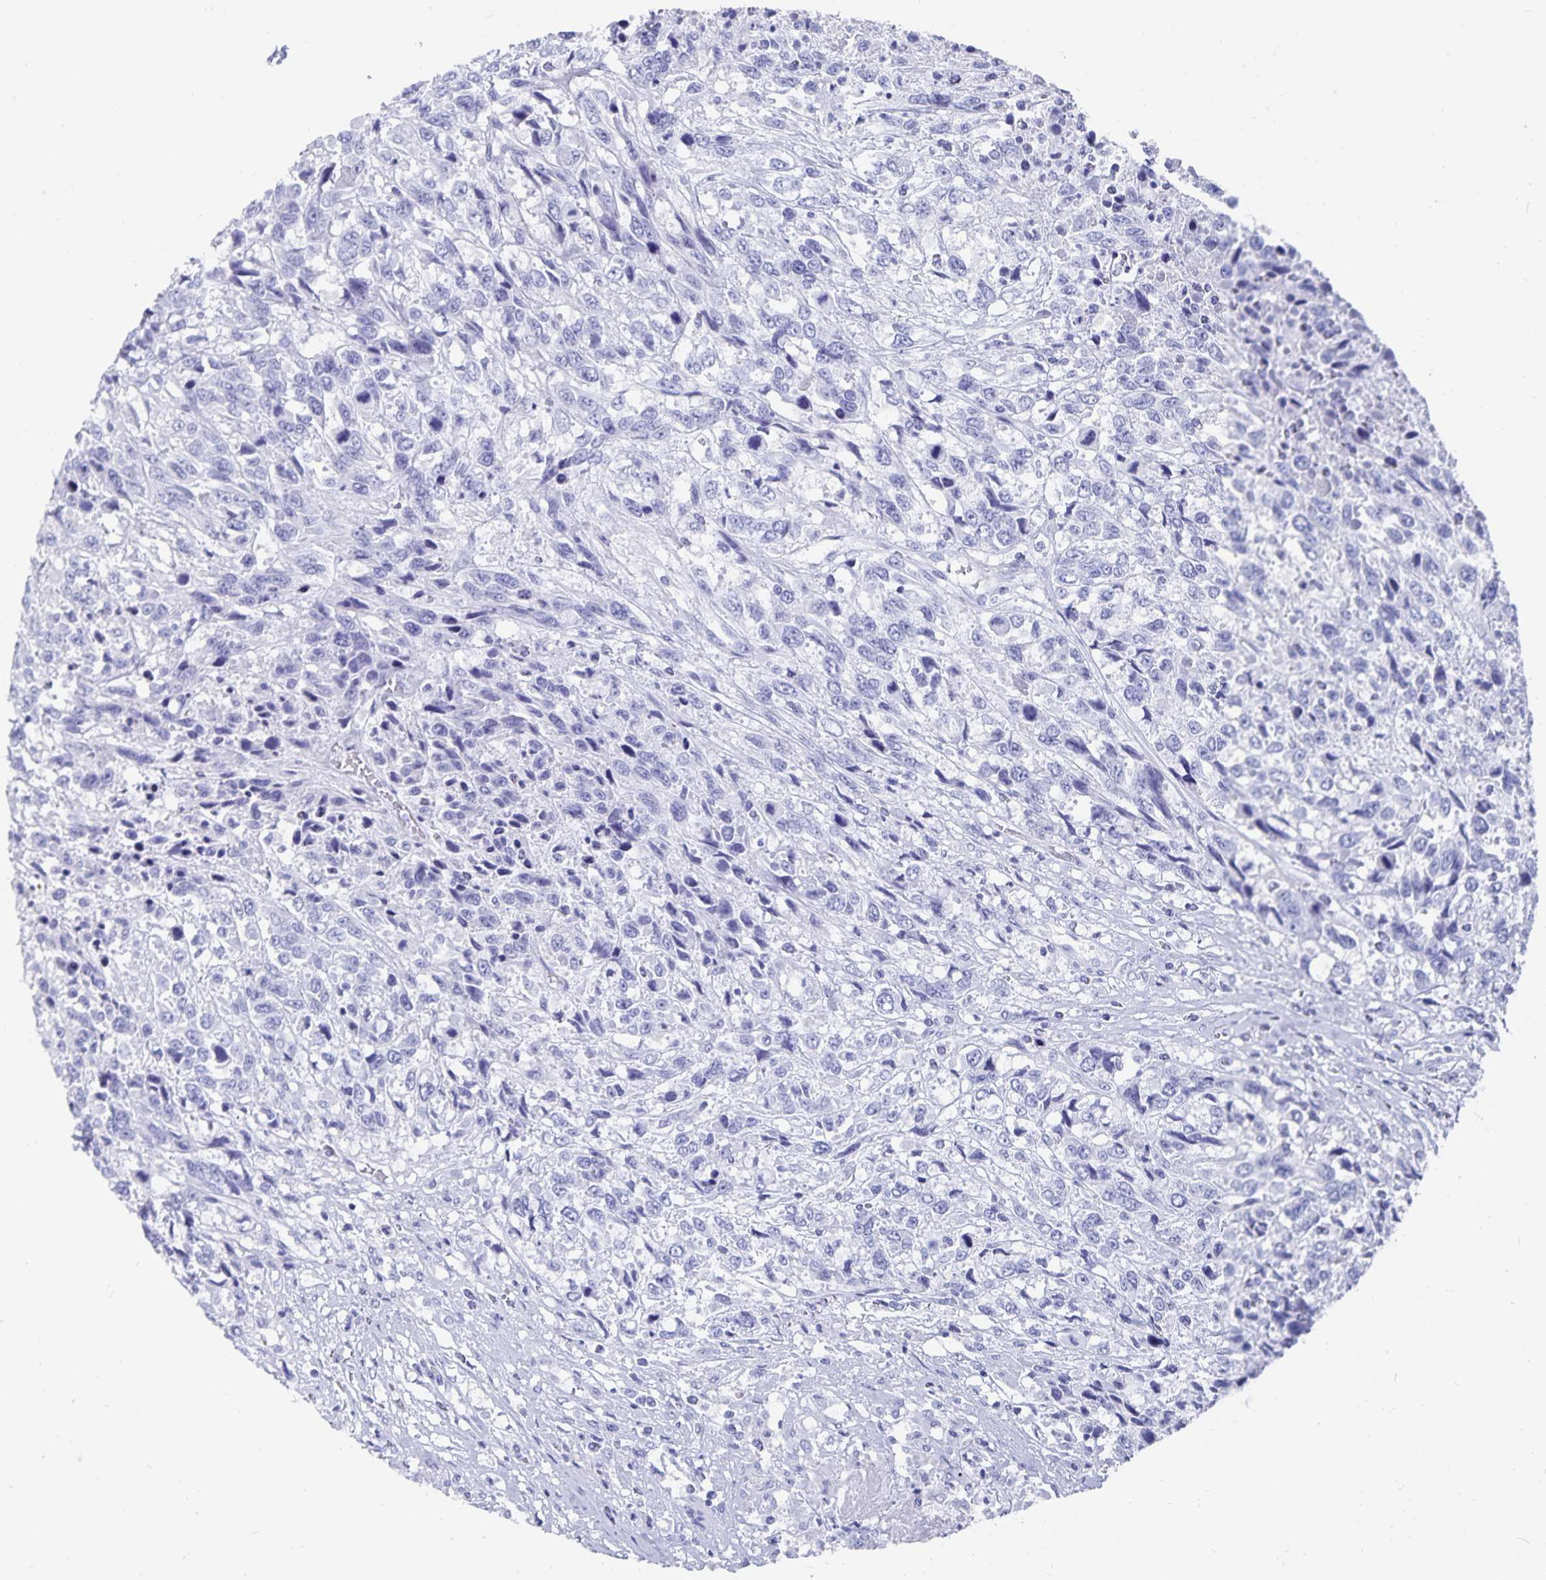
{"staining": {"intensity": "negative", "quantity": "none", "location": "none"}, "tissue": "urothelial cancer", "cell_type": "Tumor cells", "image_type": "cancer", "snomed": [{"axis": "morphology", "description": "Urothelial carcinoma, High grade"}, {"axis": "topography", "description": "Urinary bladder"}], "caption": "The histopathology image exhibits no staining of tumor cells in urothelial cancer.", "gene": "ADH1A", "patient": {"sex": "female", "age": 70}}